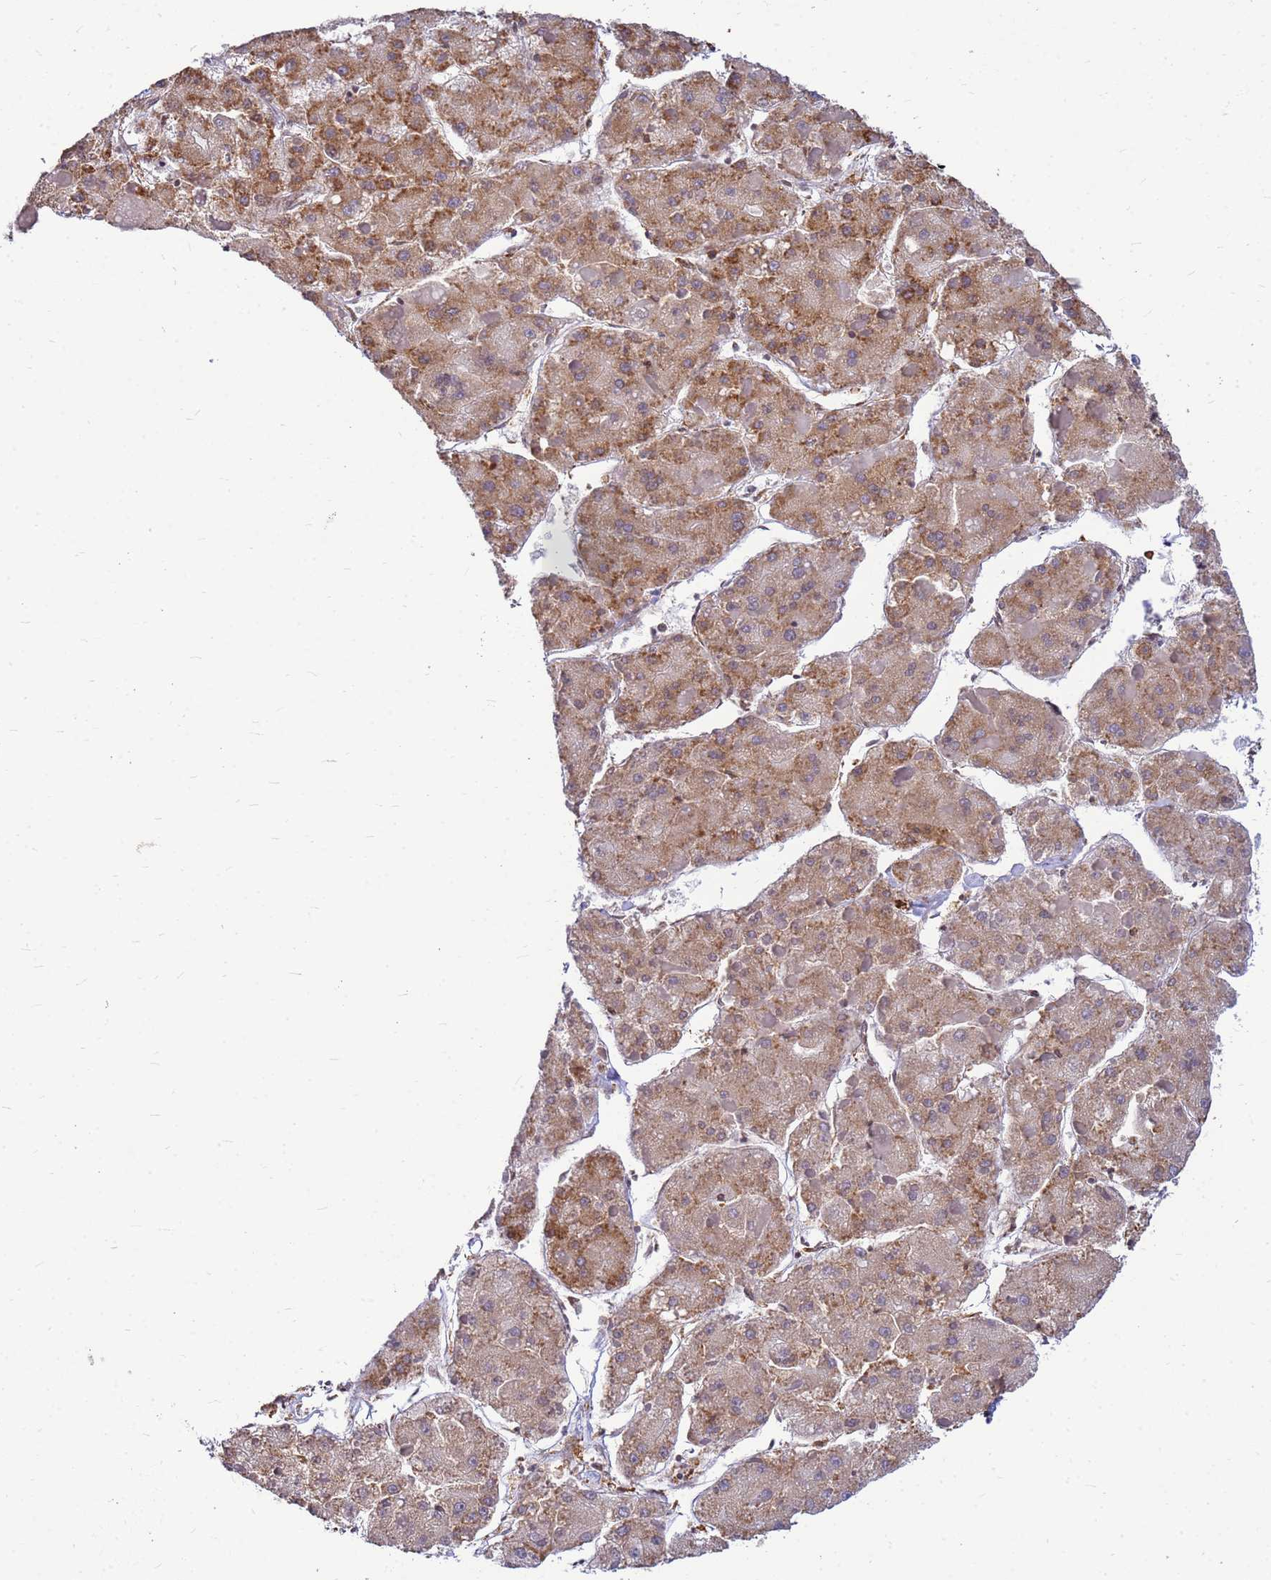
{"staining": {"intensity": "moderate", "quantity": ">75%", "location": "cytoplasmic/membranous"}, "tissue": "liver cancer", "cell_type": "Tumor cells", "image_type": "cancer", "snomed": [{"axis": "morphology", "description": "Carcinoma, Hepatocellular, NOS"}, {"axis": "topography", "description": "Liver"}], "caption": "An IHC micrograph of tumor tissue is shown. Protein staining in brown shows moderate cytoplasmic/membranous positivity in hepatocellular carcinoma (liver) within tumor cells.", "gene": "SSR4", "patient": {"sex": "female", "age": 73}}